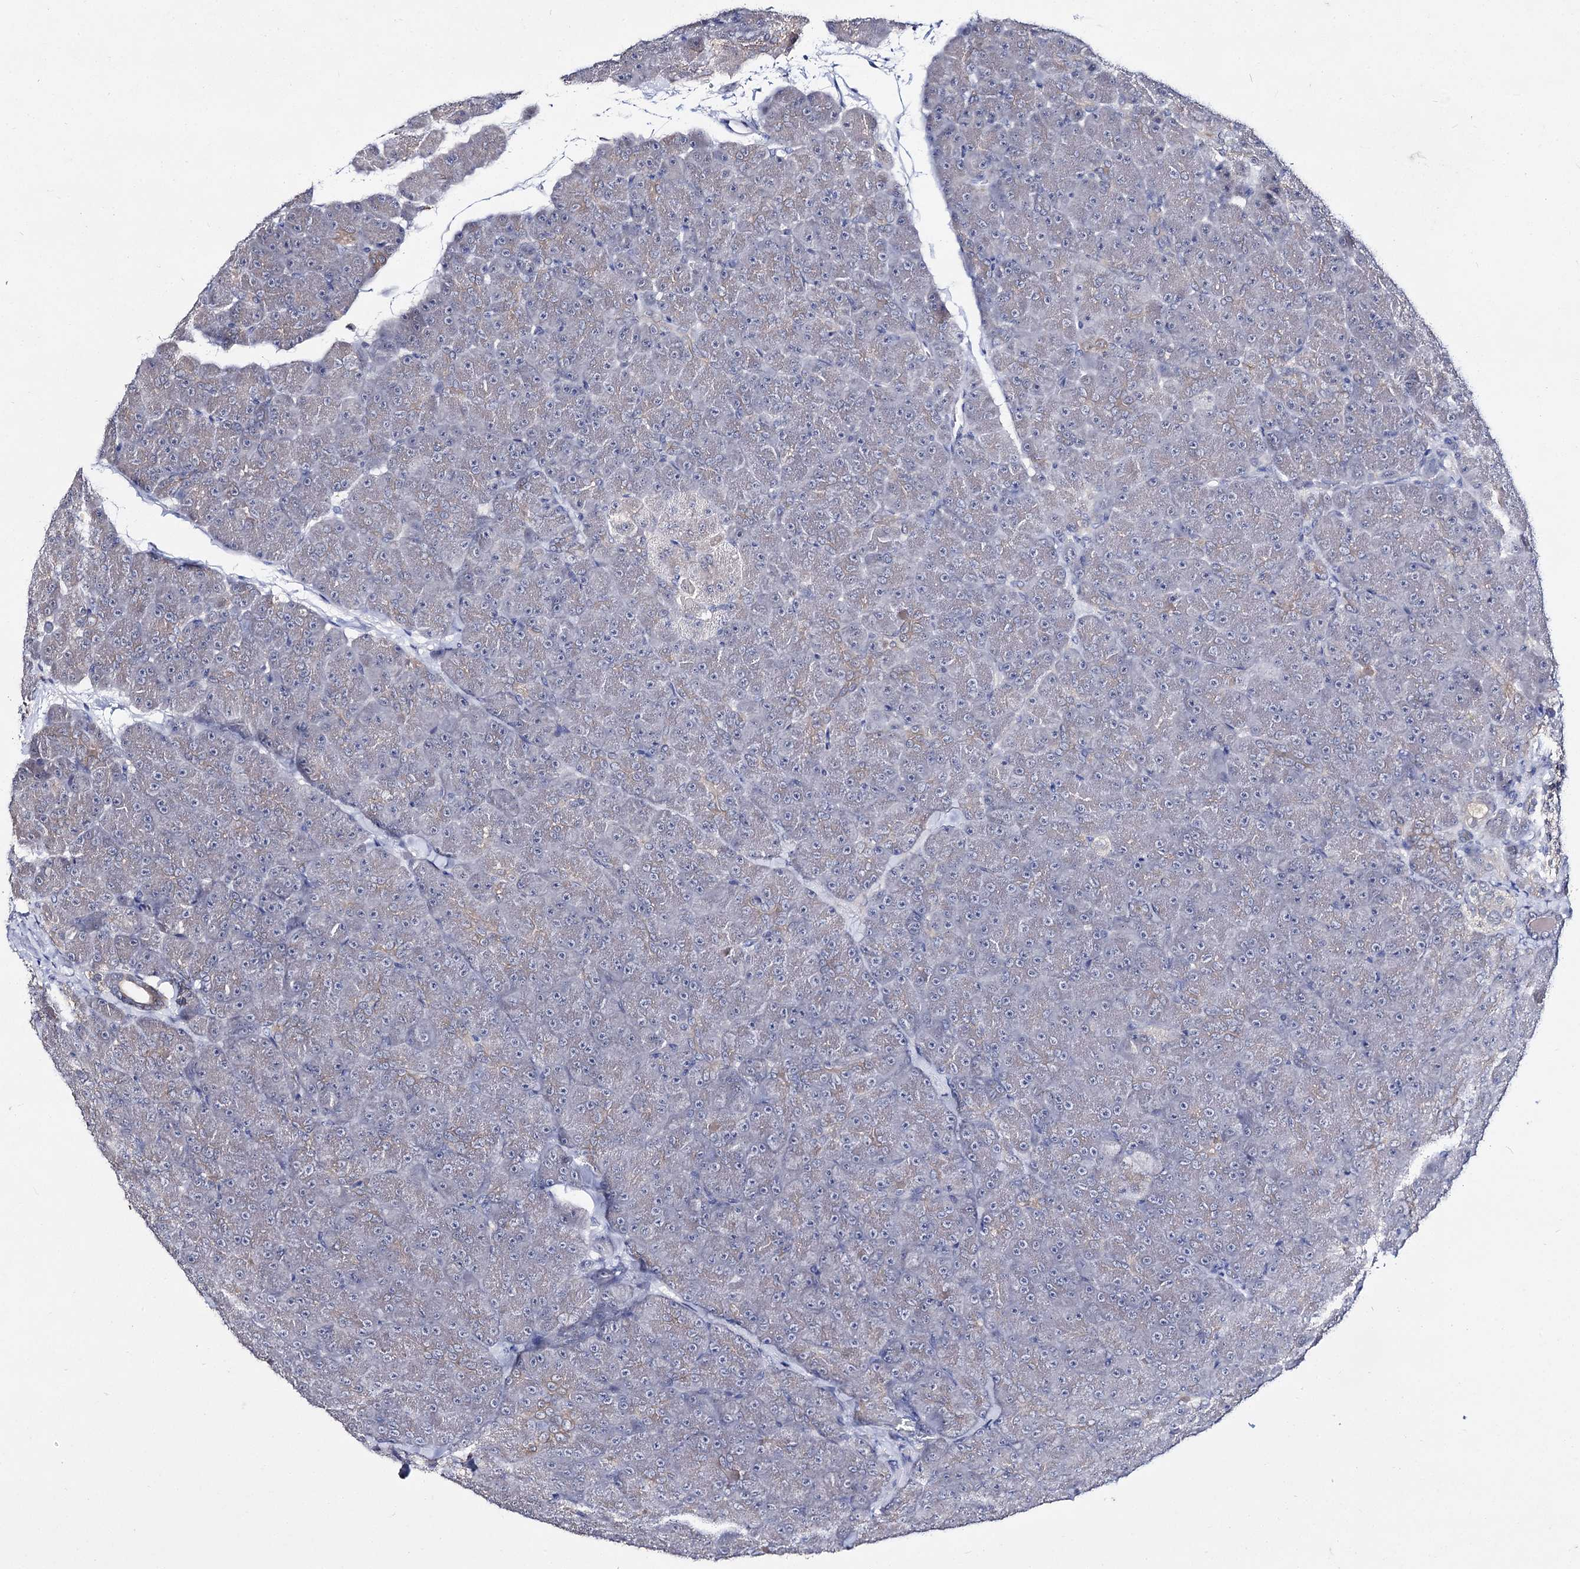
{"staining": {"intensity": "negative", "quantity": "none", "location": "none"}, "tissue": "pancreas", "cell_type": "Exocrine glandular cells", "image_type": "normal", "snomed": [{"axis": "morphology", "description": "Normal tissue, NOS"}, {"axis": "topography", "description": "Pancreas"}], "caption": "Immunohistochemistry image of benign pancreas: human pancreas stained with DAB exhibits no significant protein expression in exocrine glandular cells. (DAB (3,3'-diaminobenzidine) IHC, high magnification).", "gene": "ACTR6", "patient": {"sex": "male", "age": 36}}